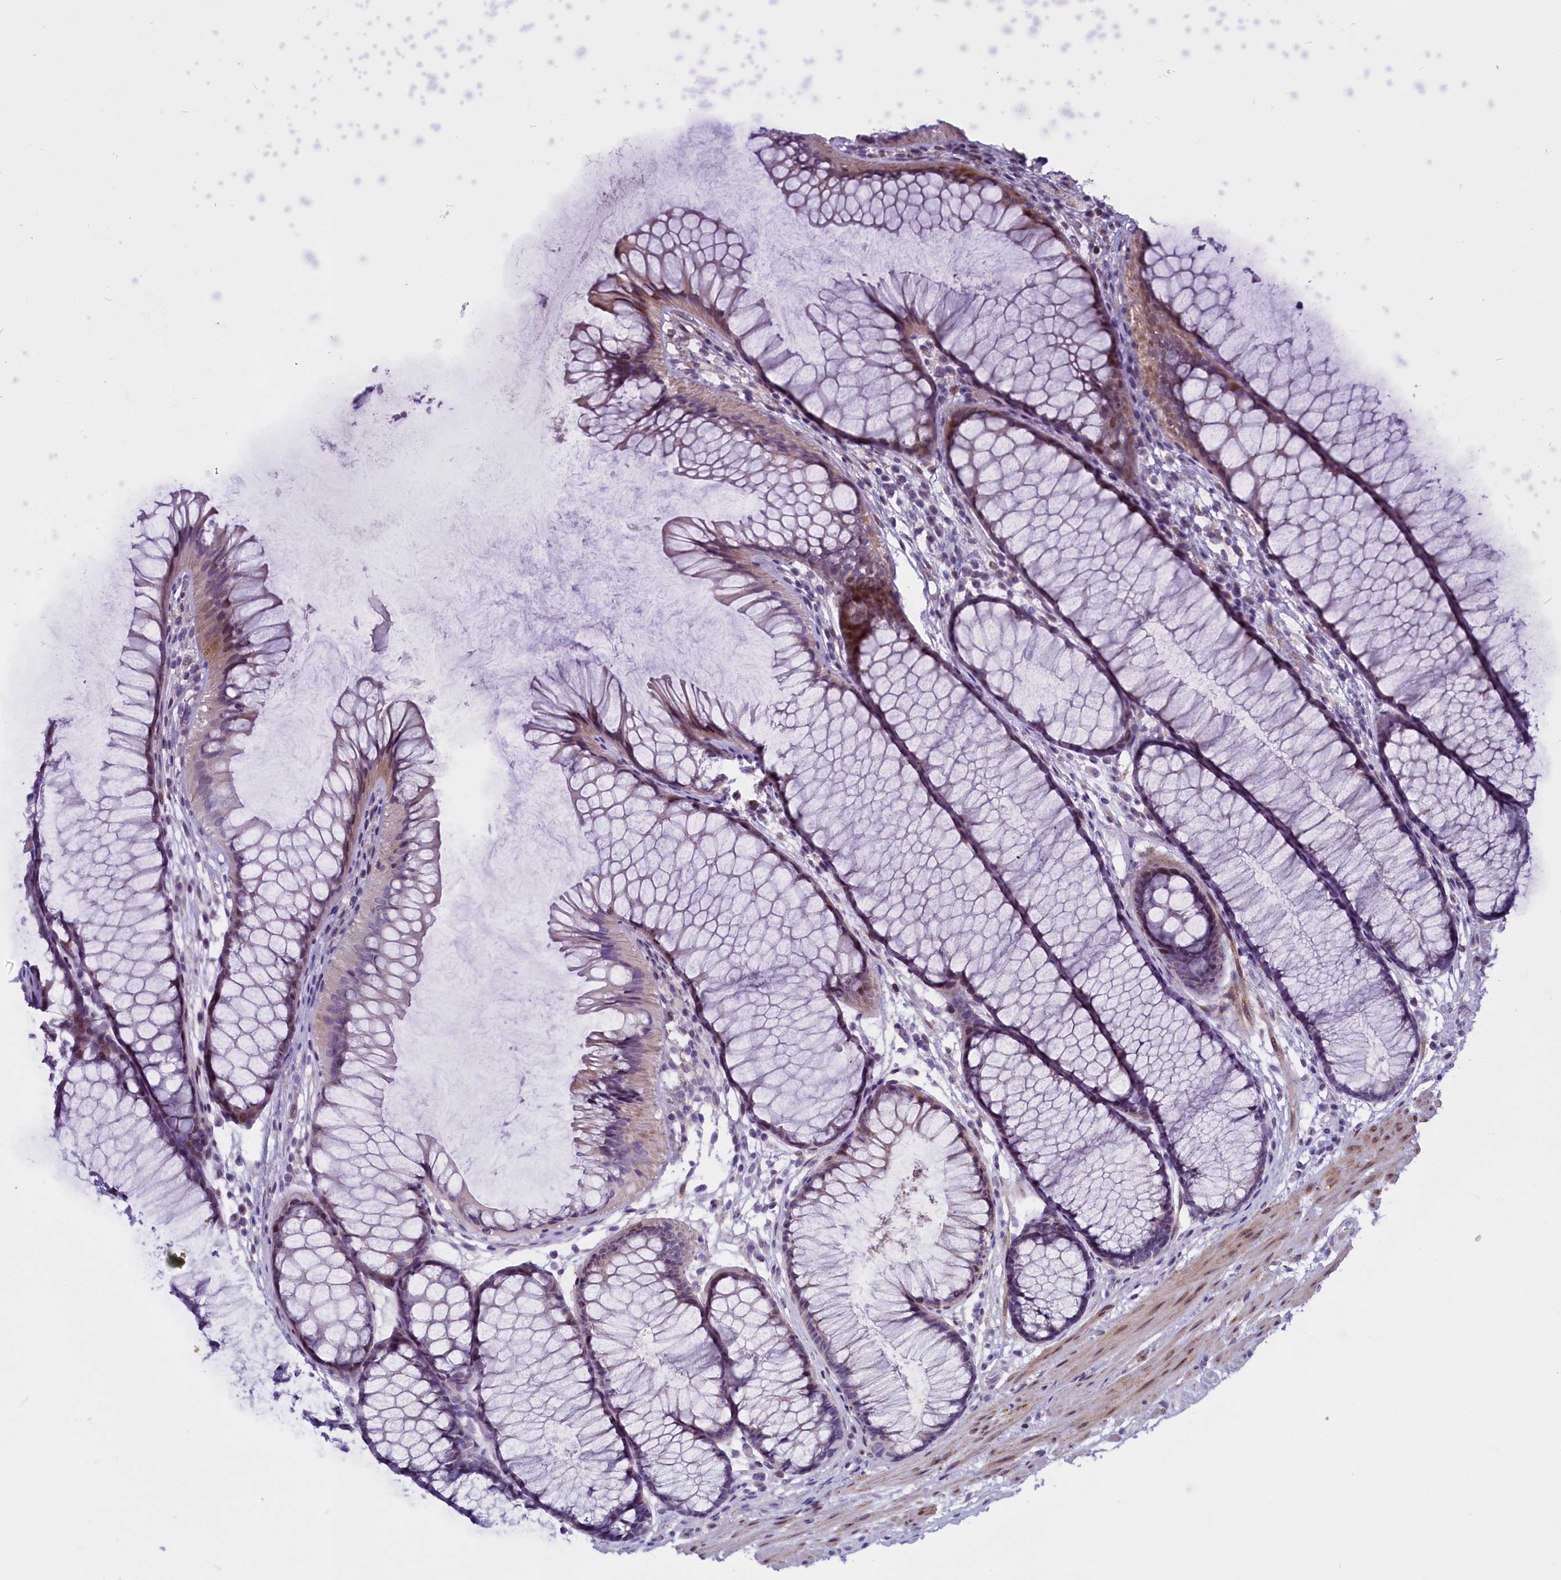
{"staining": {"intensity": "weak", "quantity": ">75%", "location": "cytoplasmic/membranous"}, "tissue": "colon", "cell_type": "Glandular cells", "image_type": "normal", "snomed": [{"axis": "morphology", "description": "Normal tissue, NOS"}, {"axis": "topography", "description": "Colon"}], "caption": "DAB immunohistochemical staining of unremarkable human colon displays weak cytoplasmic/membranous protein positivity in approximately >75% of glandular cells. The staining was performed using DAB (3,3'-diaminobenzidine) to visualize the protein expression in brown, while the nuclei were stained in blue with hematoxylin (Magnification: 20x).", "gene": "MIEF2", "patient": {"sex": "female", "age": 82}}